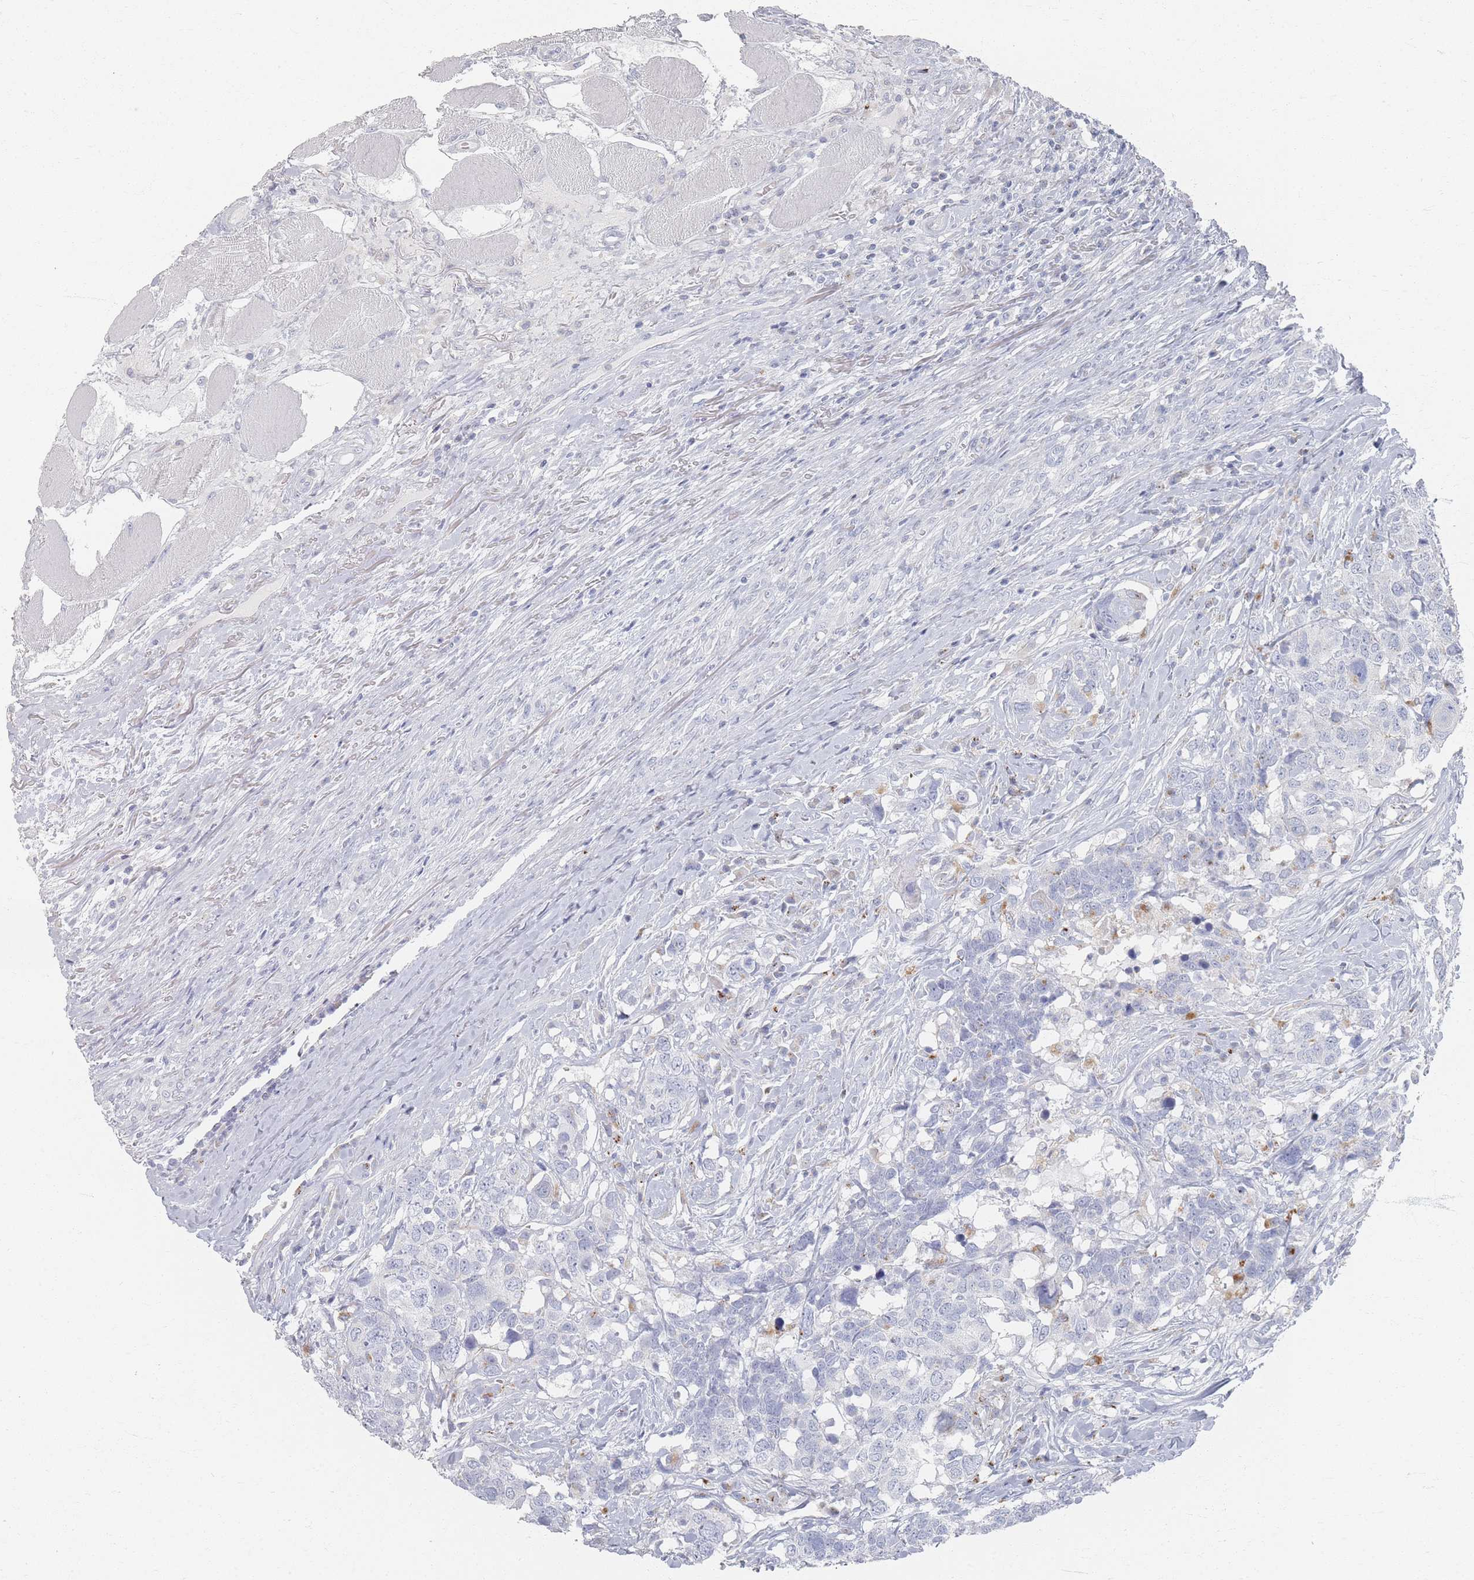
{"staining": {"intensity": "negative", "quantity": "none", "location": "none"}, "tissue": "head and neck cancer", "cell_type": "Tumor cells", "image_type": "cancer", "snomed": [{"axis": "morphology", "description": "Squamous cell carcinoma, NOS"}, {"axis": "topography", "description": "Head-Neck"}], "caption": "This is an IHC histopathology image of human squamous cell carcinoma (head and neck). There is no positivity in tumor cells.", "gene": "SLC2A11", "patient": {"sex": "male", "age": 66}}